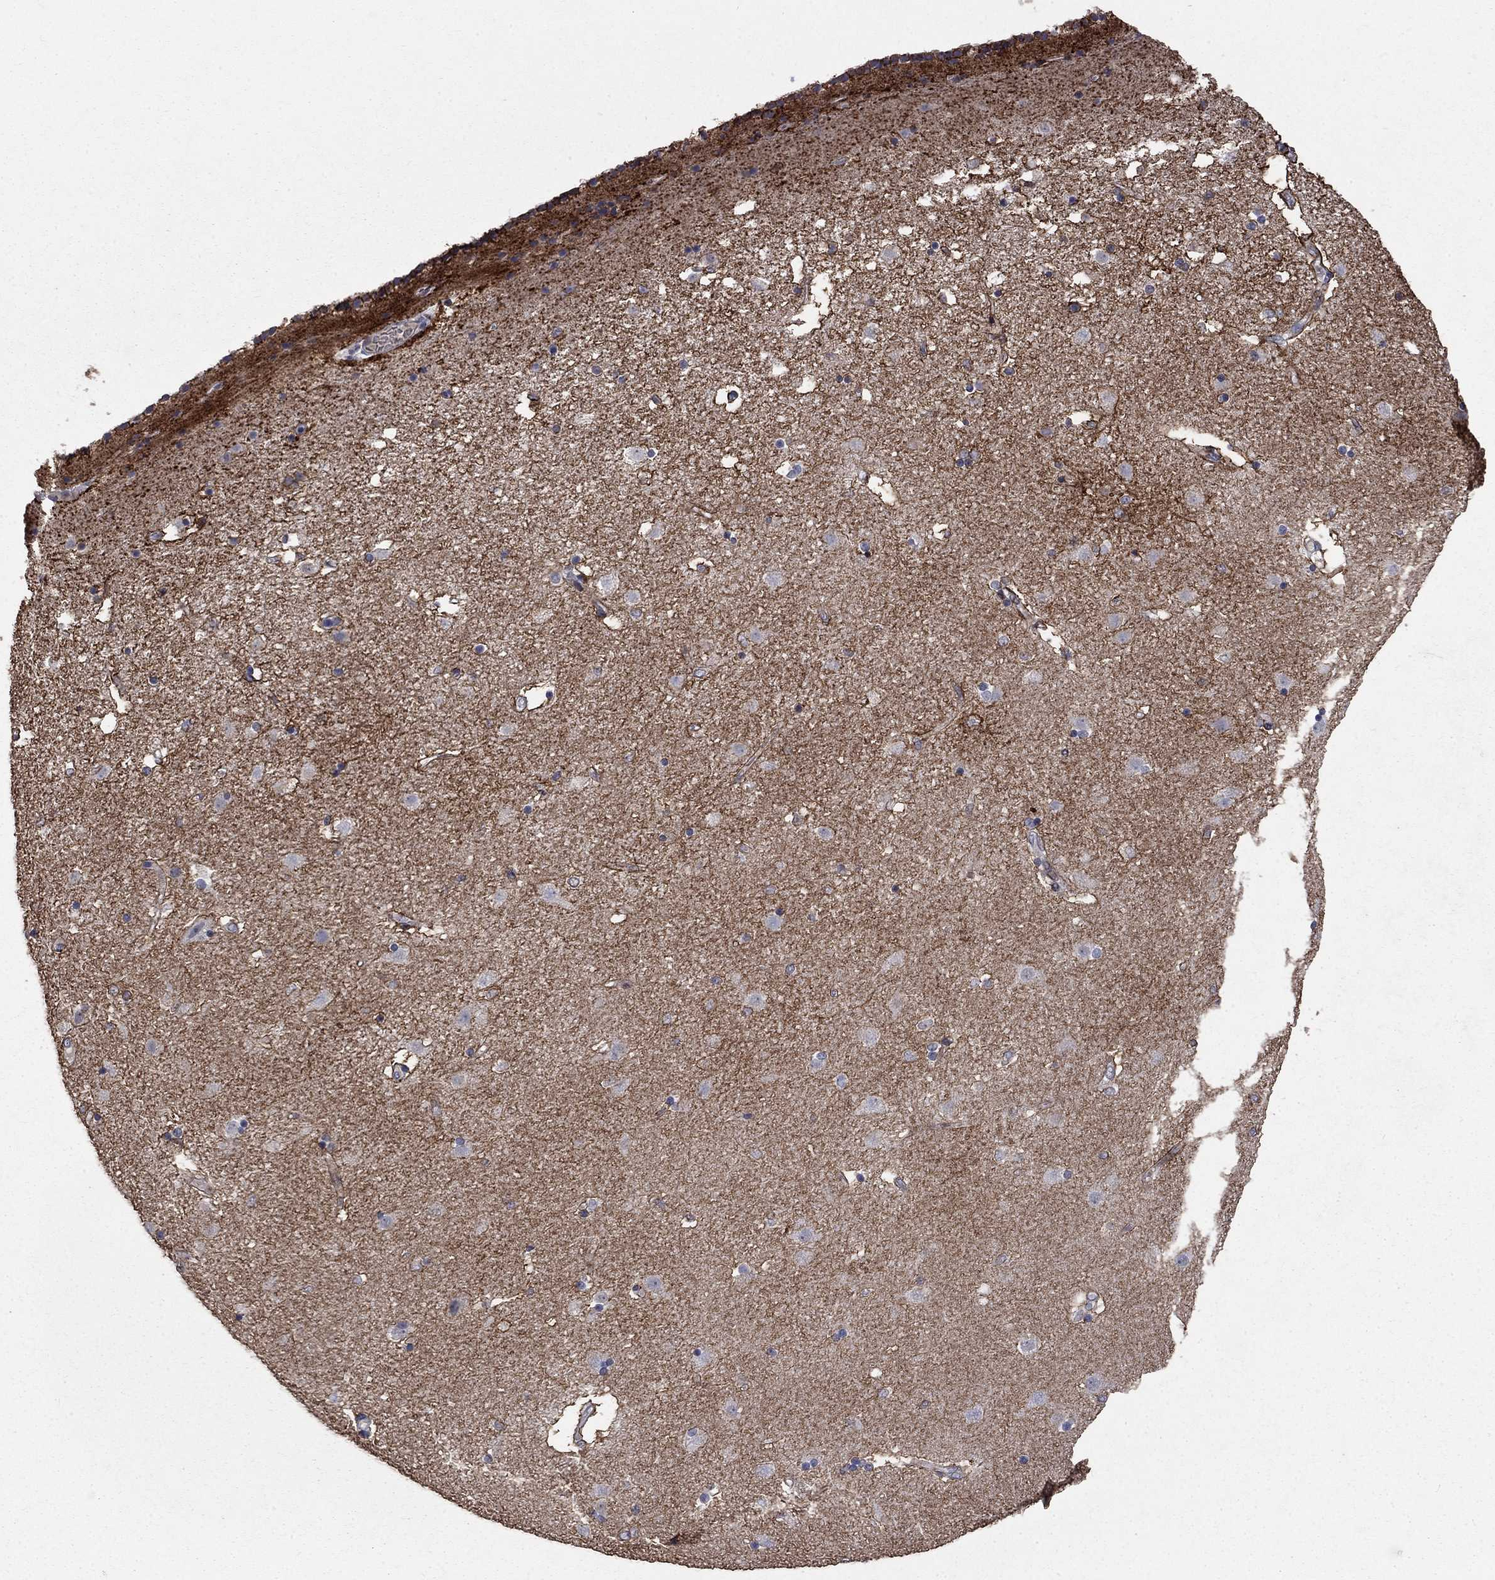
{"staining": {"intensity": "negative", "quantity": "none", "location": "none"}, "tissue": "caudate", "cell_type": "Glial cells", "image_type": "normal", "snomed": [{"axis": "morphology", "description": "Normal tissue, NOS"}, {"axis": "topography", "description": "Lateral ventricle wall"}], "caption": "Immunohistochemistry (IHC) micrograph of benign caudate: caudate stained with DAB displays no significant protein positivity in glial cells.", "gene": "CHST5", "patient": {"sex": "female", "age": 71}}